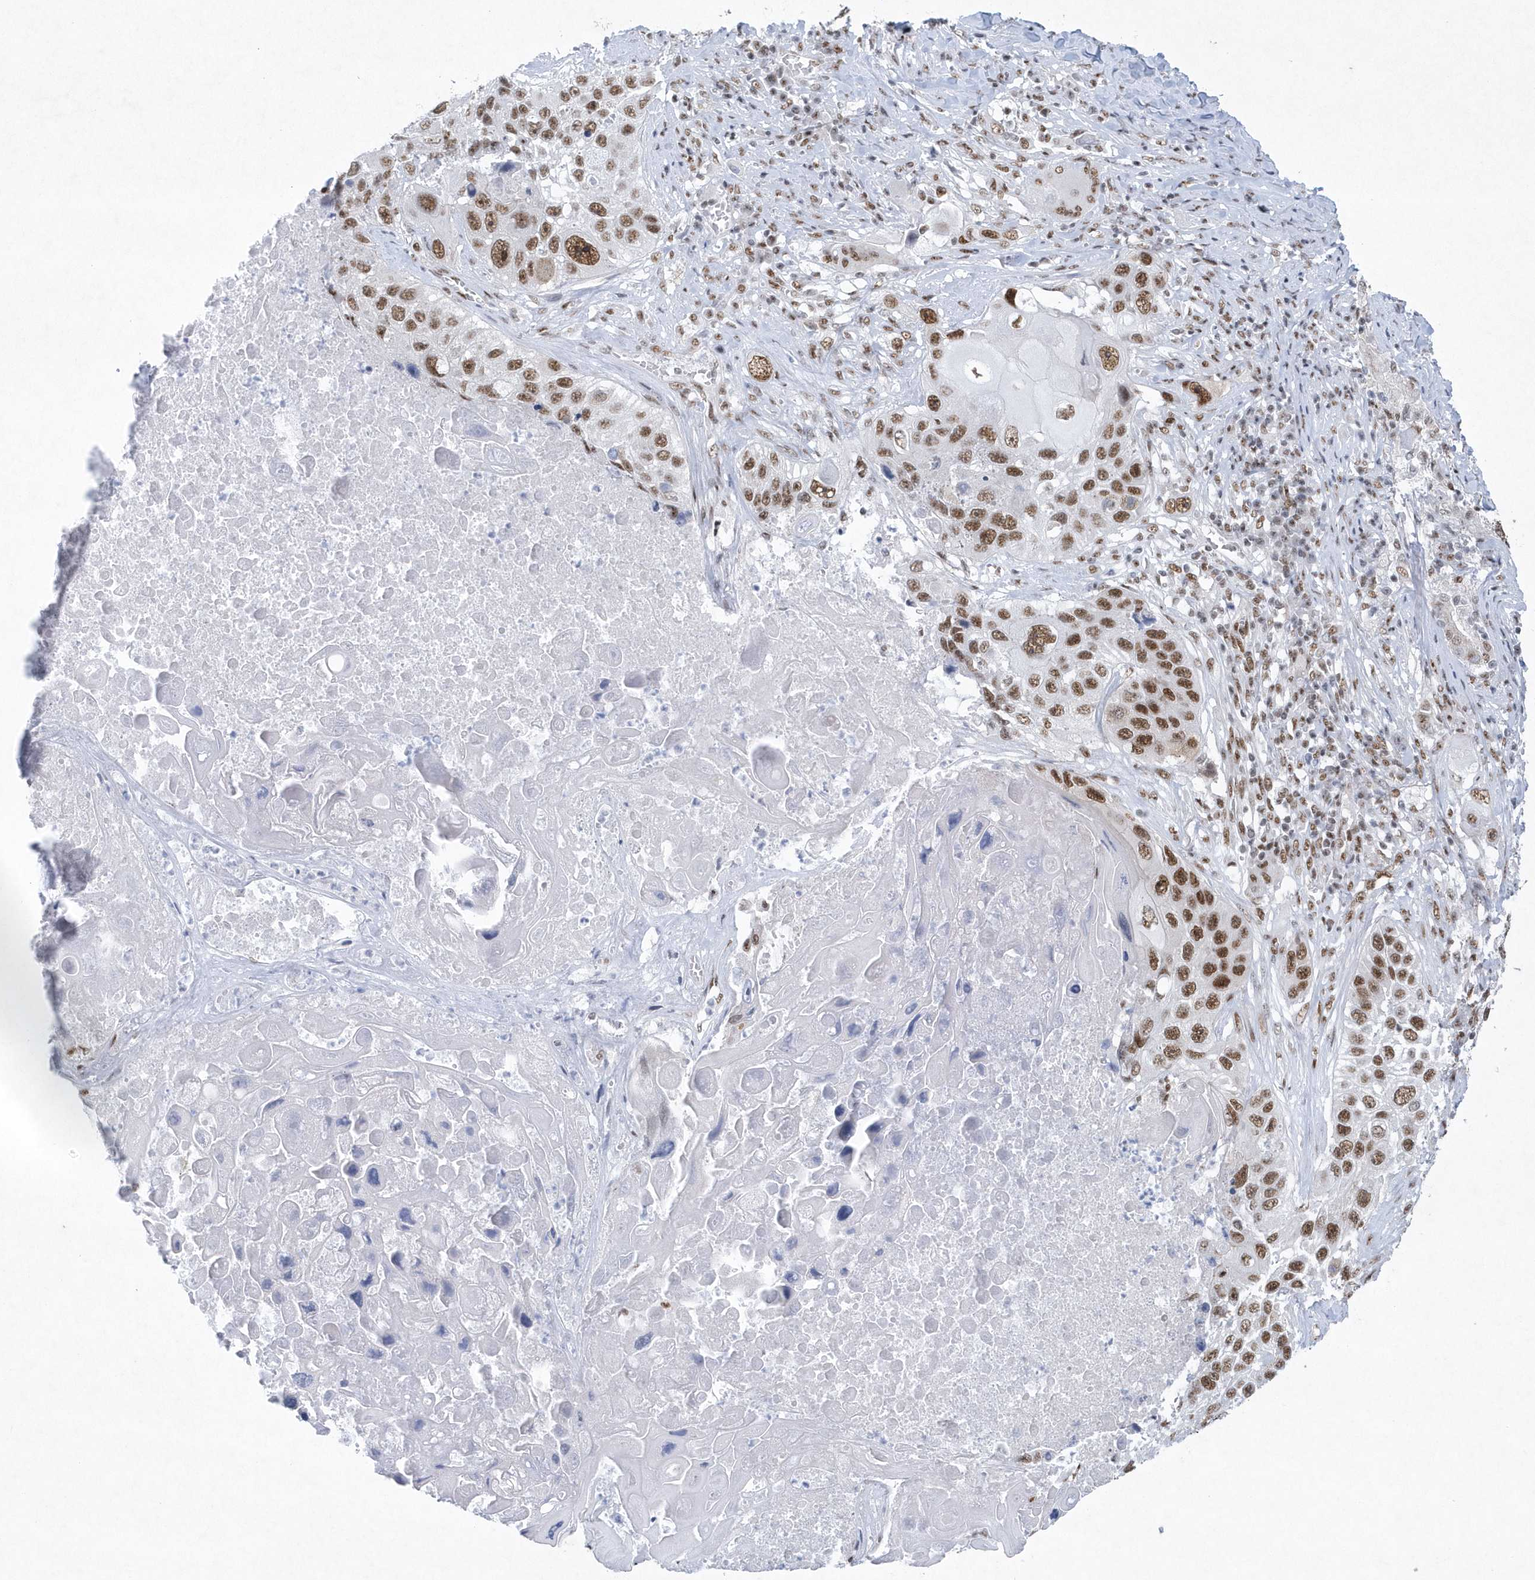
{"staining": {"intensity": "moderate", "quantity": ">75%", "location": "nuclear"}, "tissue": "lung cancer", "cell_type": "Tumor cells", "image_type": "cancer", "snomed": [{"axis": "morphology", "description": "Squamous cell carcinoma, NOS"}, {"axis": "topography", "description": "Lung"}], "caption": "Immunohistochemistry (IHC) histopathology image of human lung cancer (squamous cell carcinoma) stained for a protein (brown), which exhibits medium levels of moderate nuclear positivity in approximately >75% of tumor cells.", "gene": "DCLRE1A", "patient": {"sex": "male", "age": 61}}